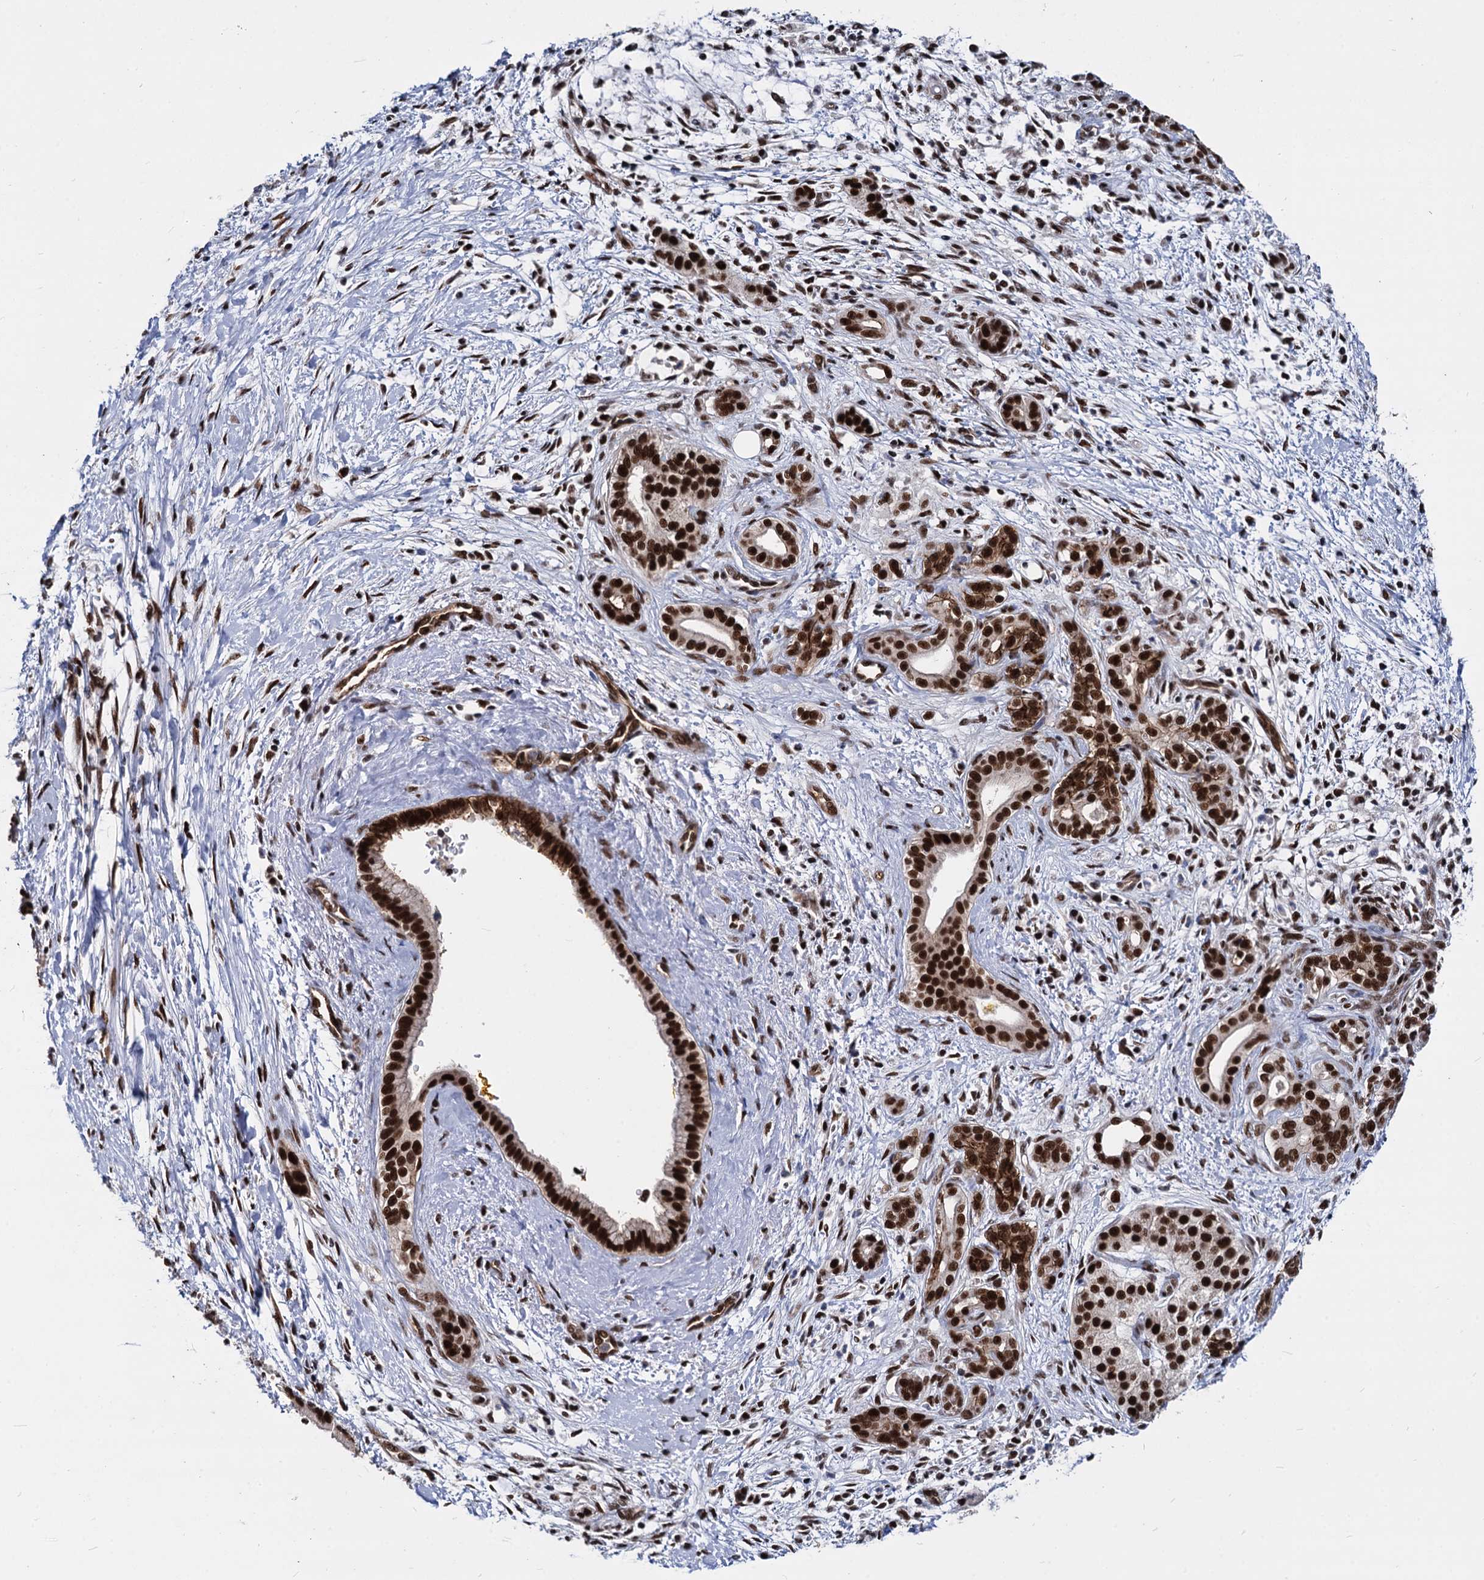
{"staining": {"intensity": "strong", "quantity": ">75%", "location": "nuclear"}, "tissue": "pancreatic cancer", "cell_type": "Tumor cells", "image_type": "cancer", "snomed": [{"axis": "morphology", "description": "Adenocarcinoma, NOS"}, {"axis": "topography", "description": "Pancreas"}], "caption": "IHC micrograph of adenocarcinoma (pancreatic) stained for a protein (brown), which shows high levels of strong nuclear expression in approximately >75% of tumor cells.", "gene": "GALNT11", "patient": {"sex": "male", "age": 58}}